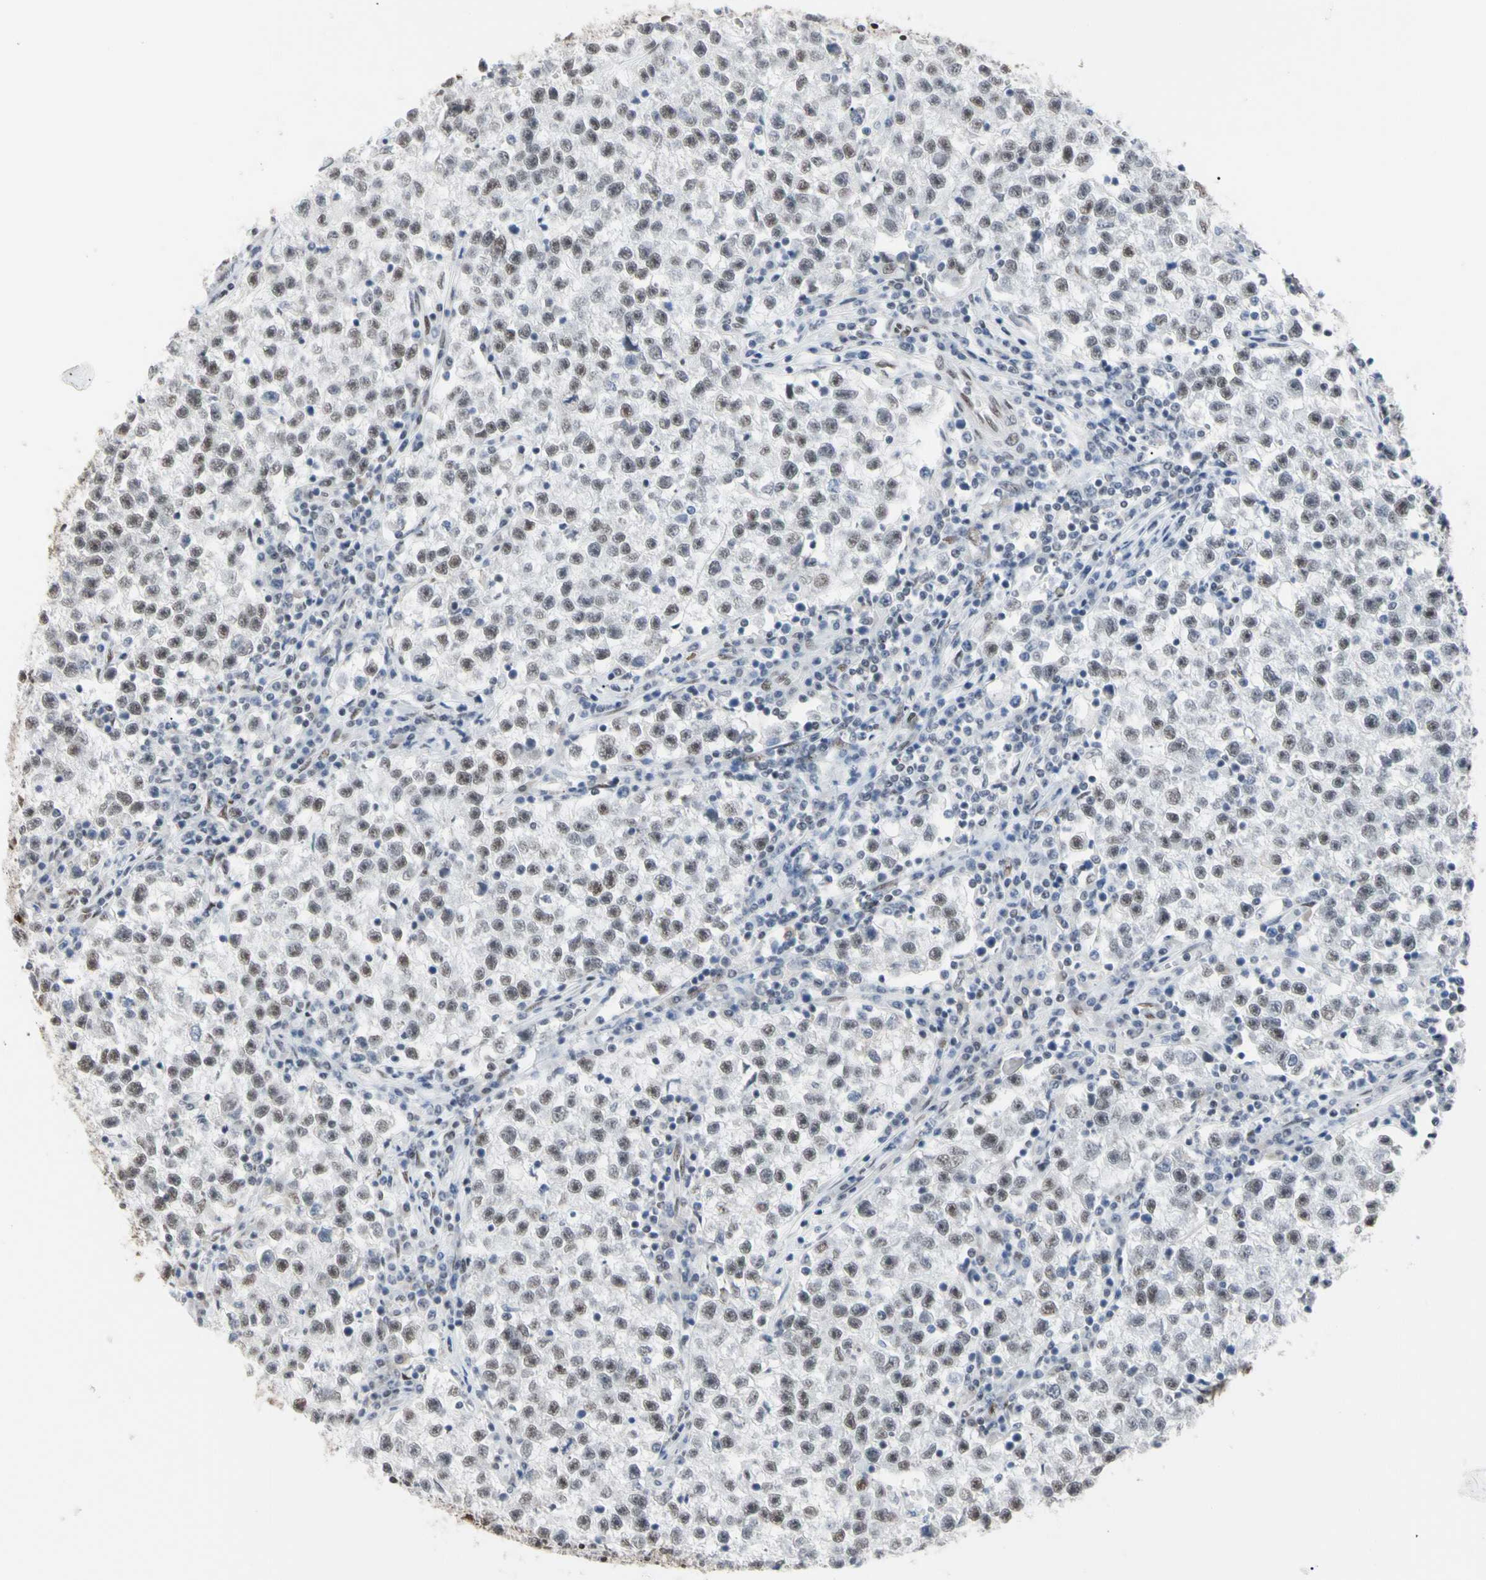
{"staining": {"intensity": "weak", "quantity": ">75%", "location": "nuclear"}, "tissue": "testis cancer", "cell_type": "Tumor cells", "image_type": "cancer", "snomed": [{"axis": "morphology", "description": "Seminoma, NOS"}, {"axis": "topography", "description": "Testis"}], "caption": "The micrograph displays staining of seminoma (testis), revealing weak nuclear protein expression (brown color) within tumor cells. (Brightfield microscopy of DAB IHC at high magnification).", "gene": "FAM98B", "patient": {"sex": "male", "age": 22}}